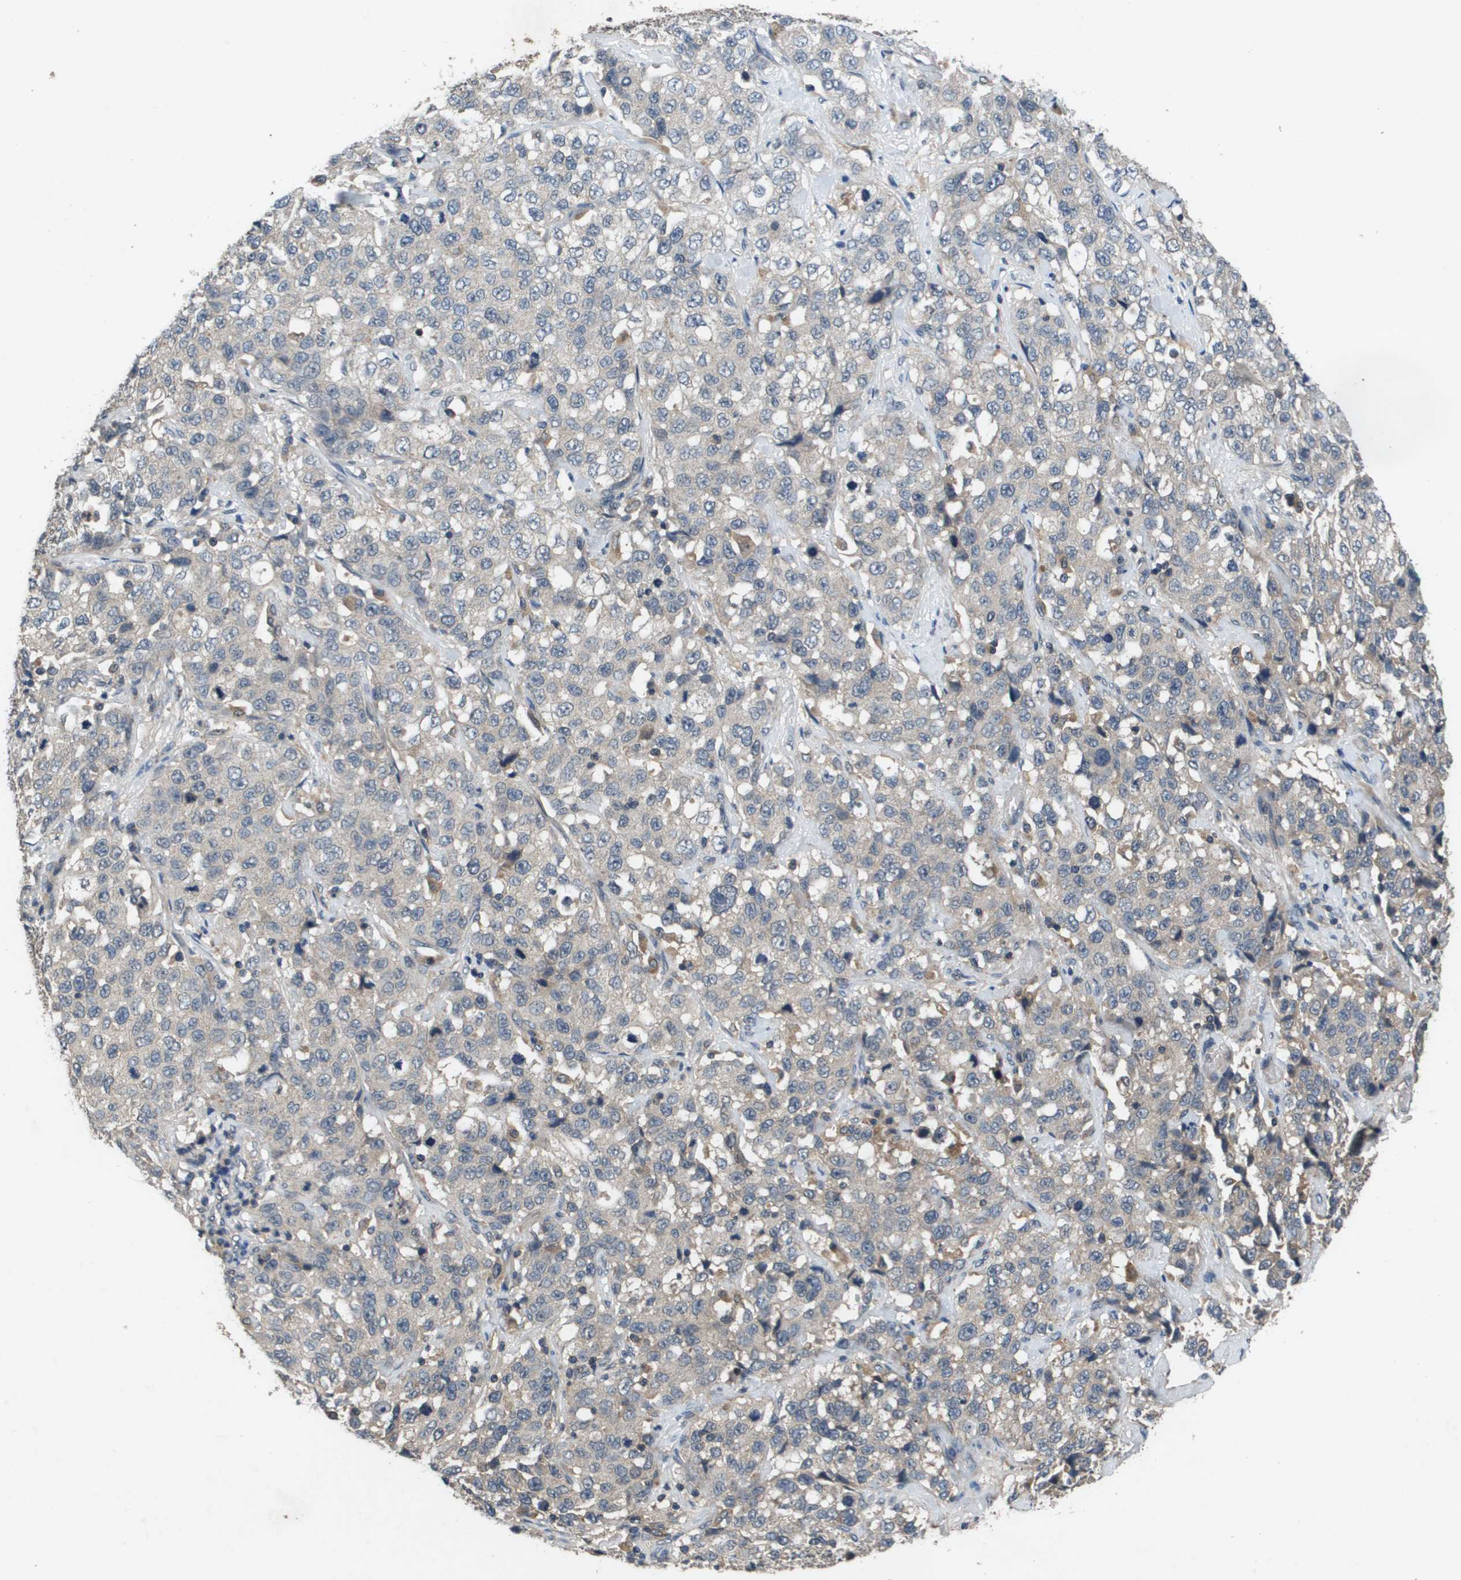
{"staining": {"intensity": "negative", "quantity": "none", "location": "none"}, "tissue": "stomach cancer", "cell_type": "Tumor cells", "image_type": "cancer", "snomed": [{"axis": "morphology", "description": "Normal tissue, NOS"}, {"axis": "morphology", "description": "Adenocarcinoma, NOS"}, {"axis": "topography", "description": "Stomach"}], "caption": "This is an immunohistochemistry (IHC) micrograph of stomach cancer (adenocarcinoma). There is no staining in tumor cells.", "gene": "PROC", "patient": {"sex": "male", "age": 48}}